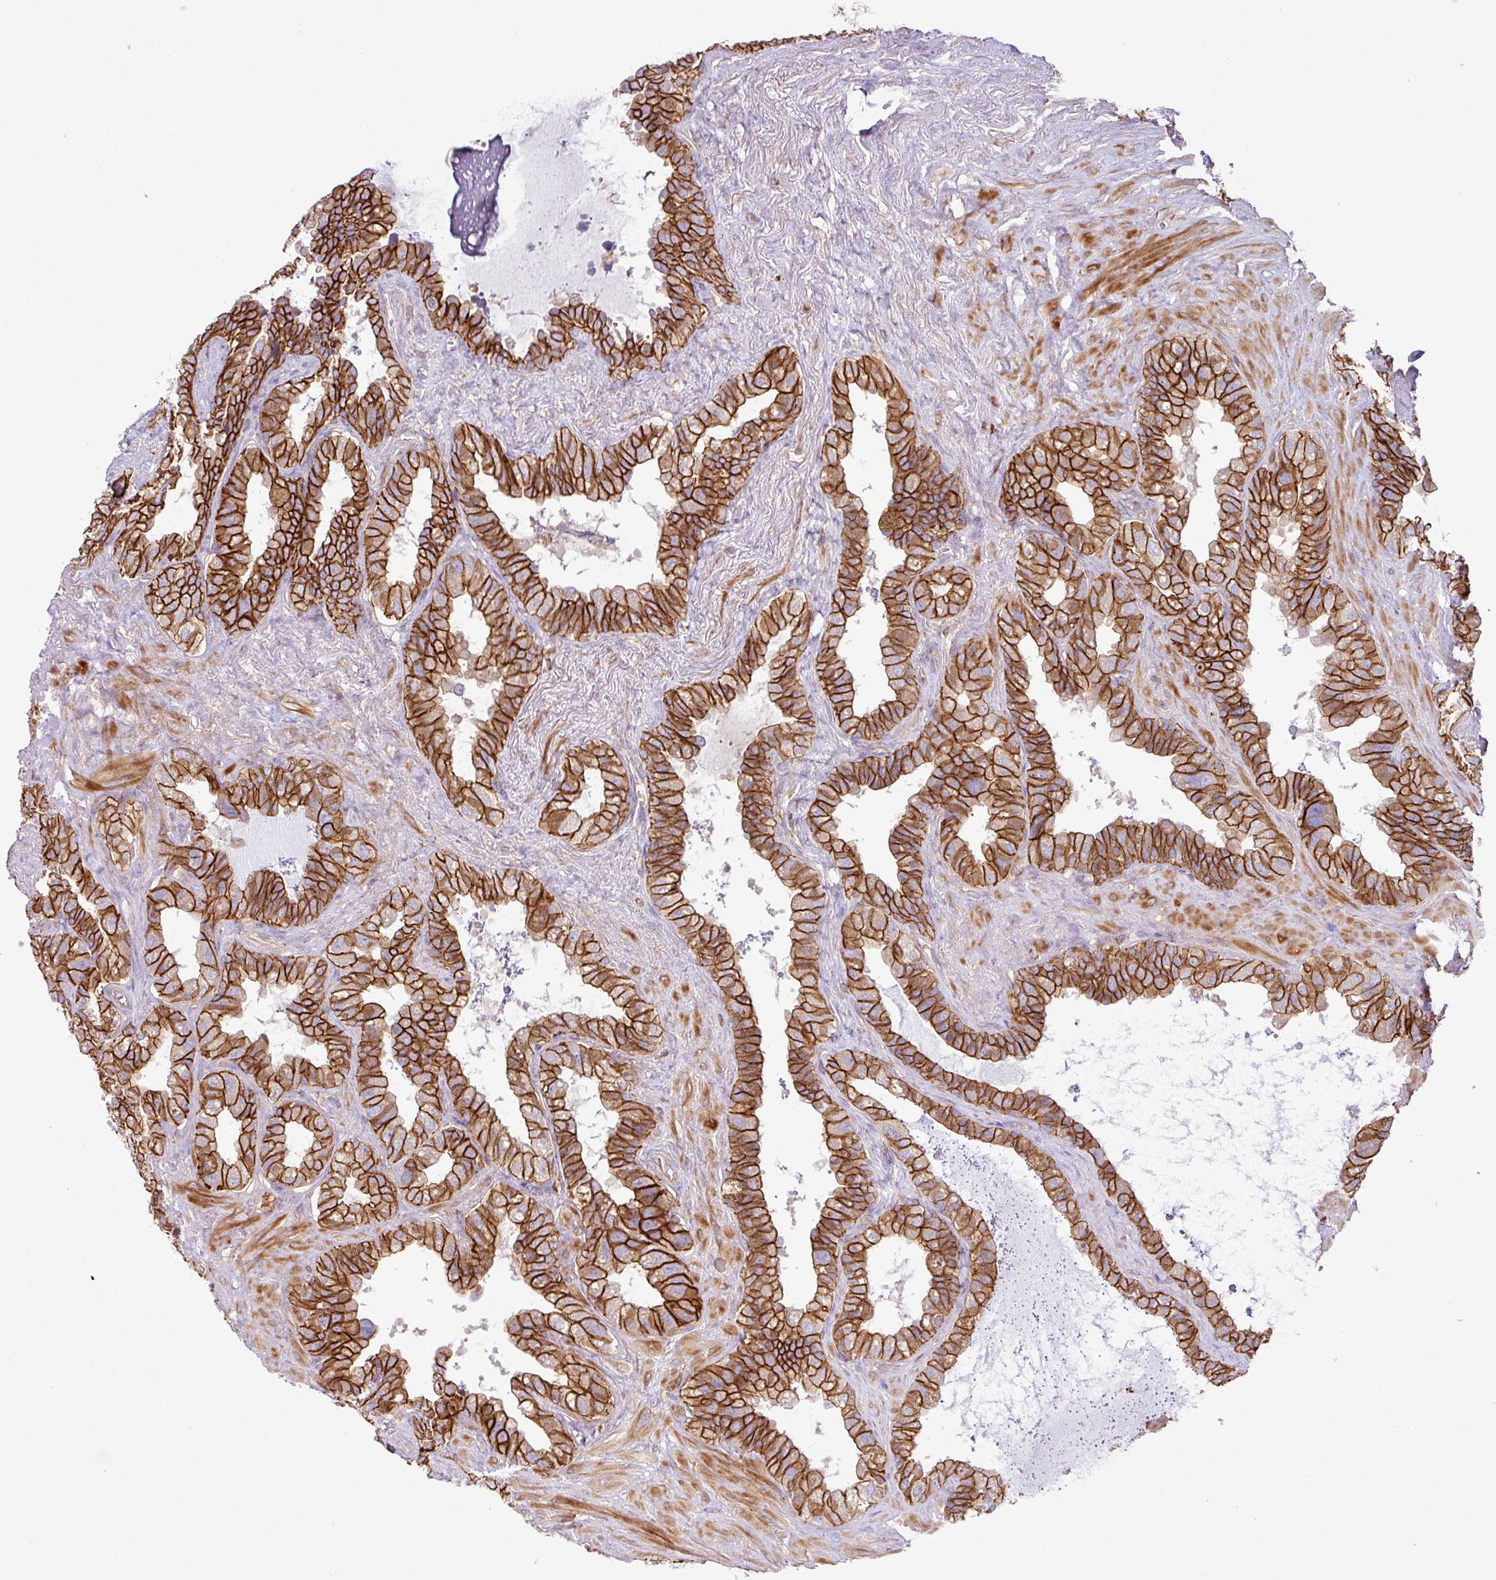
{"staining": {"intensity": "strong", "quantity": ">75%", "location": "cytoplasmic/membranous"}, "tissue": "seminal vesicle", "cell_type": "Glandular cells", "image_type": "normal", "snomed": [{"axis": "morphology", "description": "Normal tissue, NOS"}, {"axis": "topography", "description": "Seminal veicle"}, {"axis": "topography", "description": "Peripheral nerve tissue"}], "caption": "Immunohistochemical staining of unremarkable human seminal vesicle shows high levels of strong cytoplasmic/membranous positivity in about >75% of glandular cells.", "gene": "RIC1", "patient": {"sex": "male", "age": 76}}